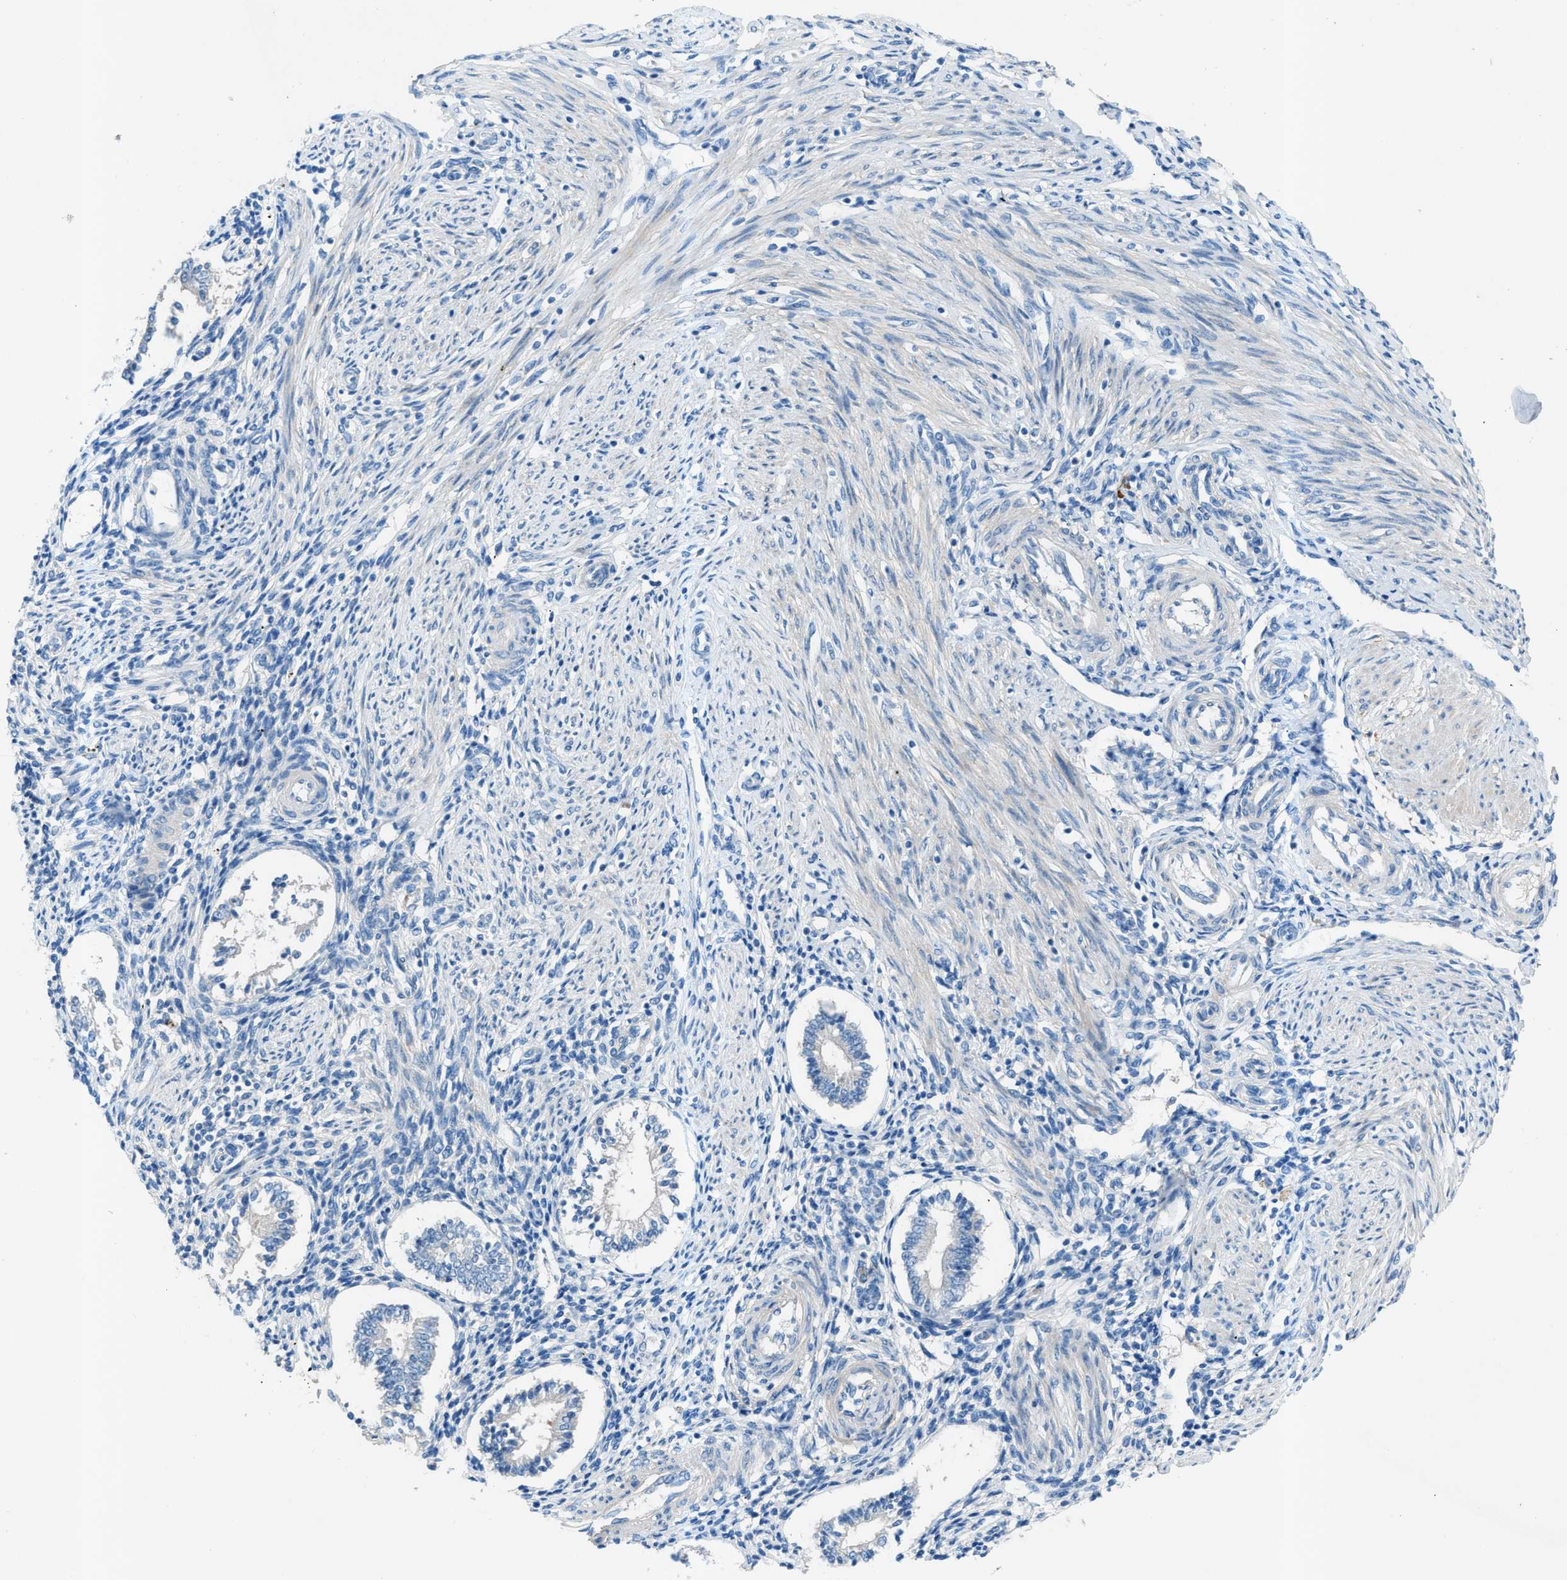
{"staining": {"intensity": "negative", "quantity": "none", "location": "none"}, "tissue": "endometrium", "cell_type": "Cells in endometrial stroma", "image_type": "normal", "snomed": [{"axis": "morphology", "description": "Normal tissue, NOS"}, {"axis": "topography", "description": "Endometrium"}], "caption": "A micrograph of human endometrium is negative for staining in cells in endometrial stroma. (DAB (3,3'-diaminobenzidine) immunohistochemistry with hematoxylin counter stain).", "gene": "C5AR2", "patient": {"sex": "female", "age": 42}}